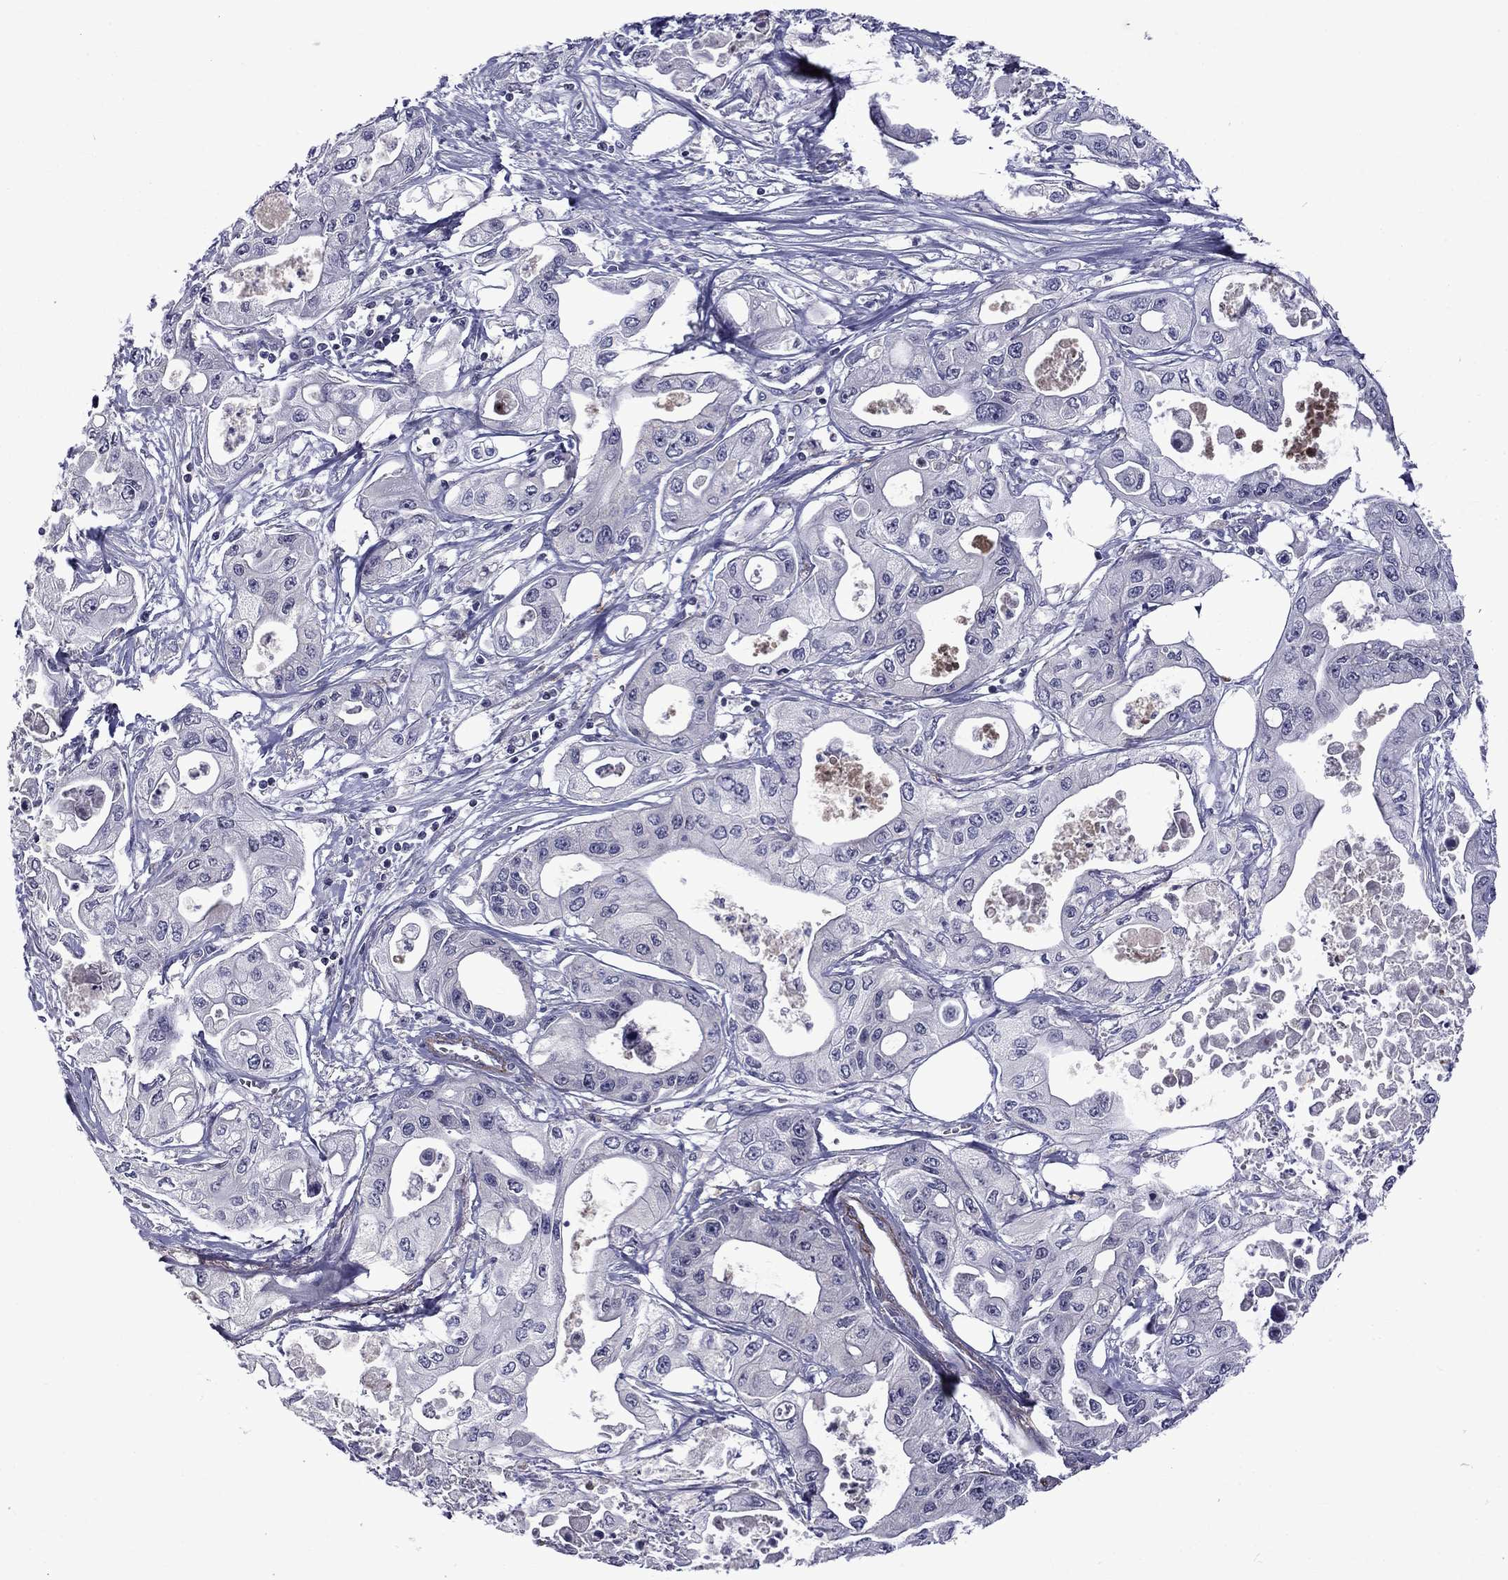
{"staining": {"intensity": "negative", "quantity": "none", "location": "none"}, "tissue": "pancreatic cancer", "cell_type": "Tumor cells", "image_type": "cancer", "snomed": [{"axis": "morphology", "description": "Adenocarcinoma, NOS"}, {"axis": "topography", "description": "Pancreas"}], "caption": "Immunohistochemistry (IHC) histopathology image of human adenocarcinoma (pancreatic) stained for a protein (brown), which shows no positivity in tumor cells.", "gene": "SNTA1", "patient": {"sex": "male", "age": 70}}